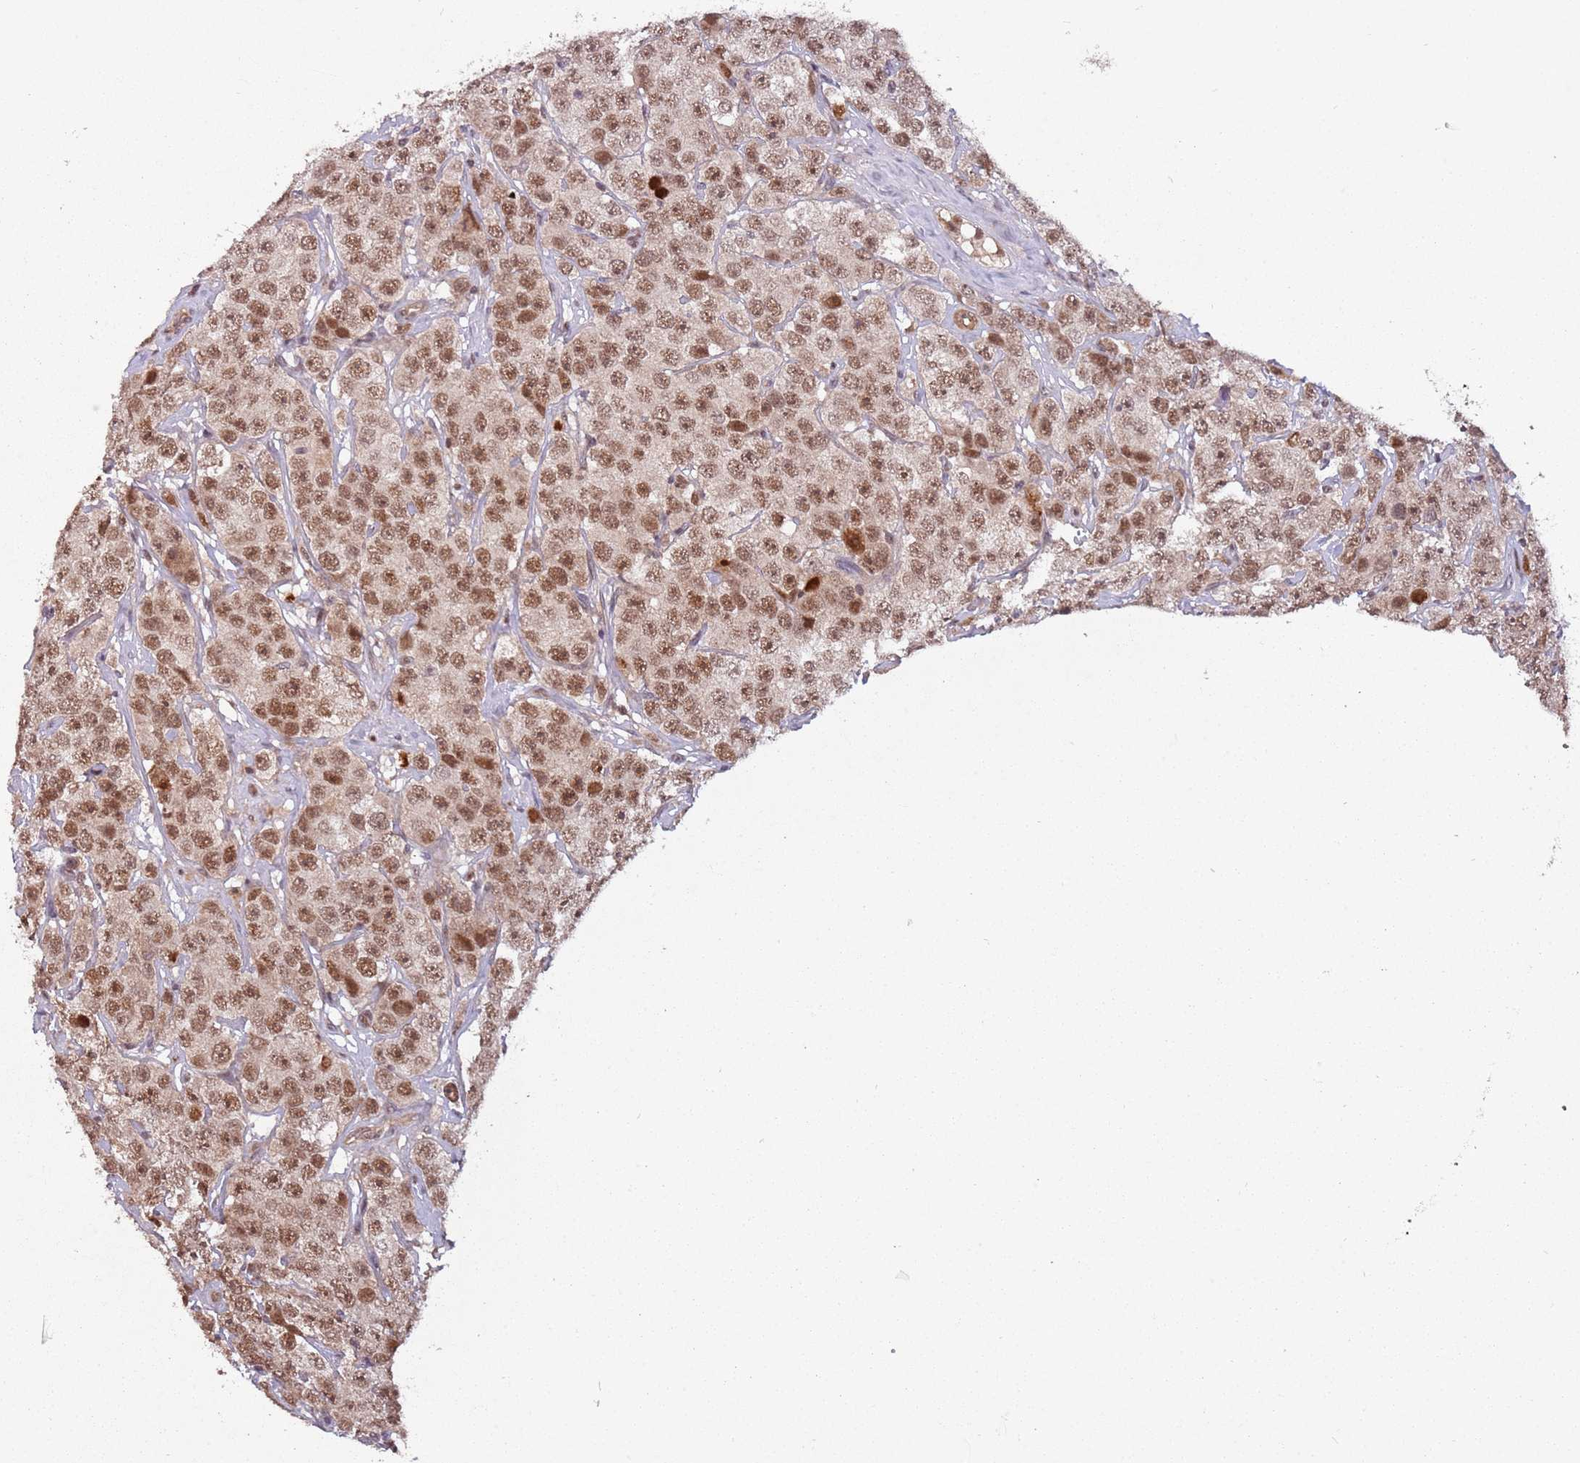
{"staining": {"intensity": "moderate", "quantity": ">75%", "location": "nuclear"}, "tissue": "testis cancer", "cell_type": "Tumor cells", "image_type": "cancer", "snomed": [{"axis": "morphology", "description": "Seminoma, NOS"}, {"axis": "topography", "description": "Testis"}], "caption": "A high-resolution micrograph shows IHC staining of testis cancer, which exhibits moderate nuclear positivity in about >75% of tumor cells.", "gene": "SUDS3", "patient": {"sex": "male", "age": 28}}